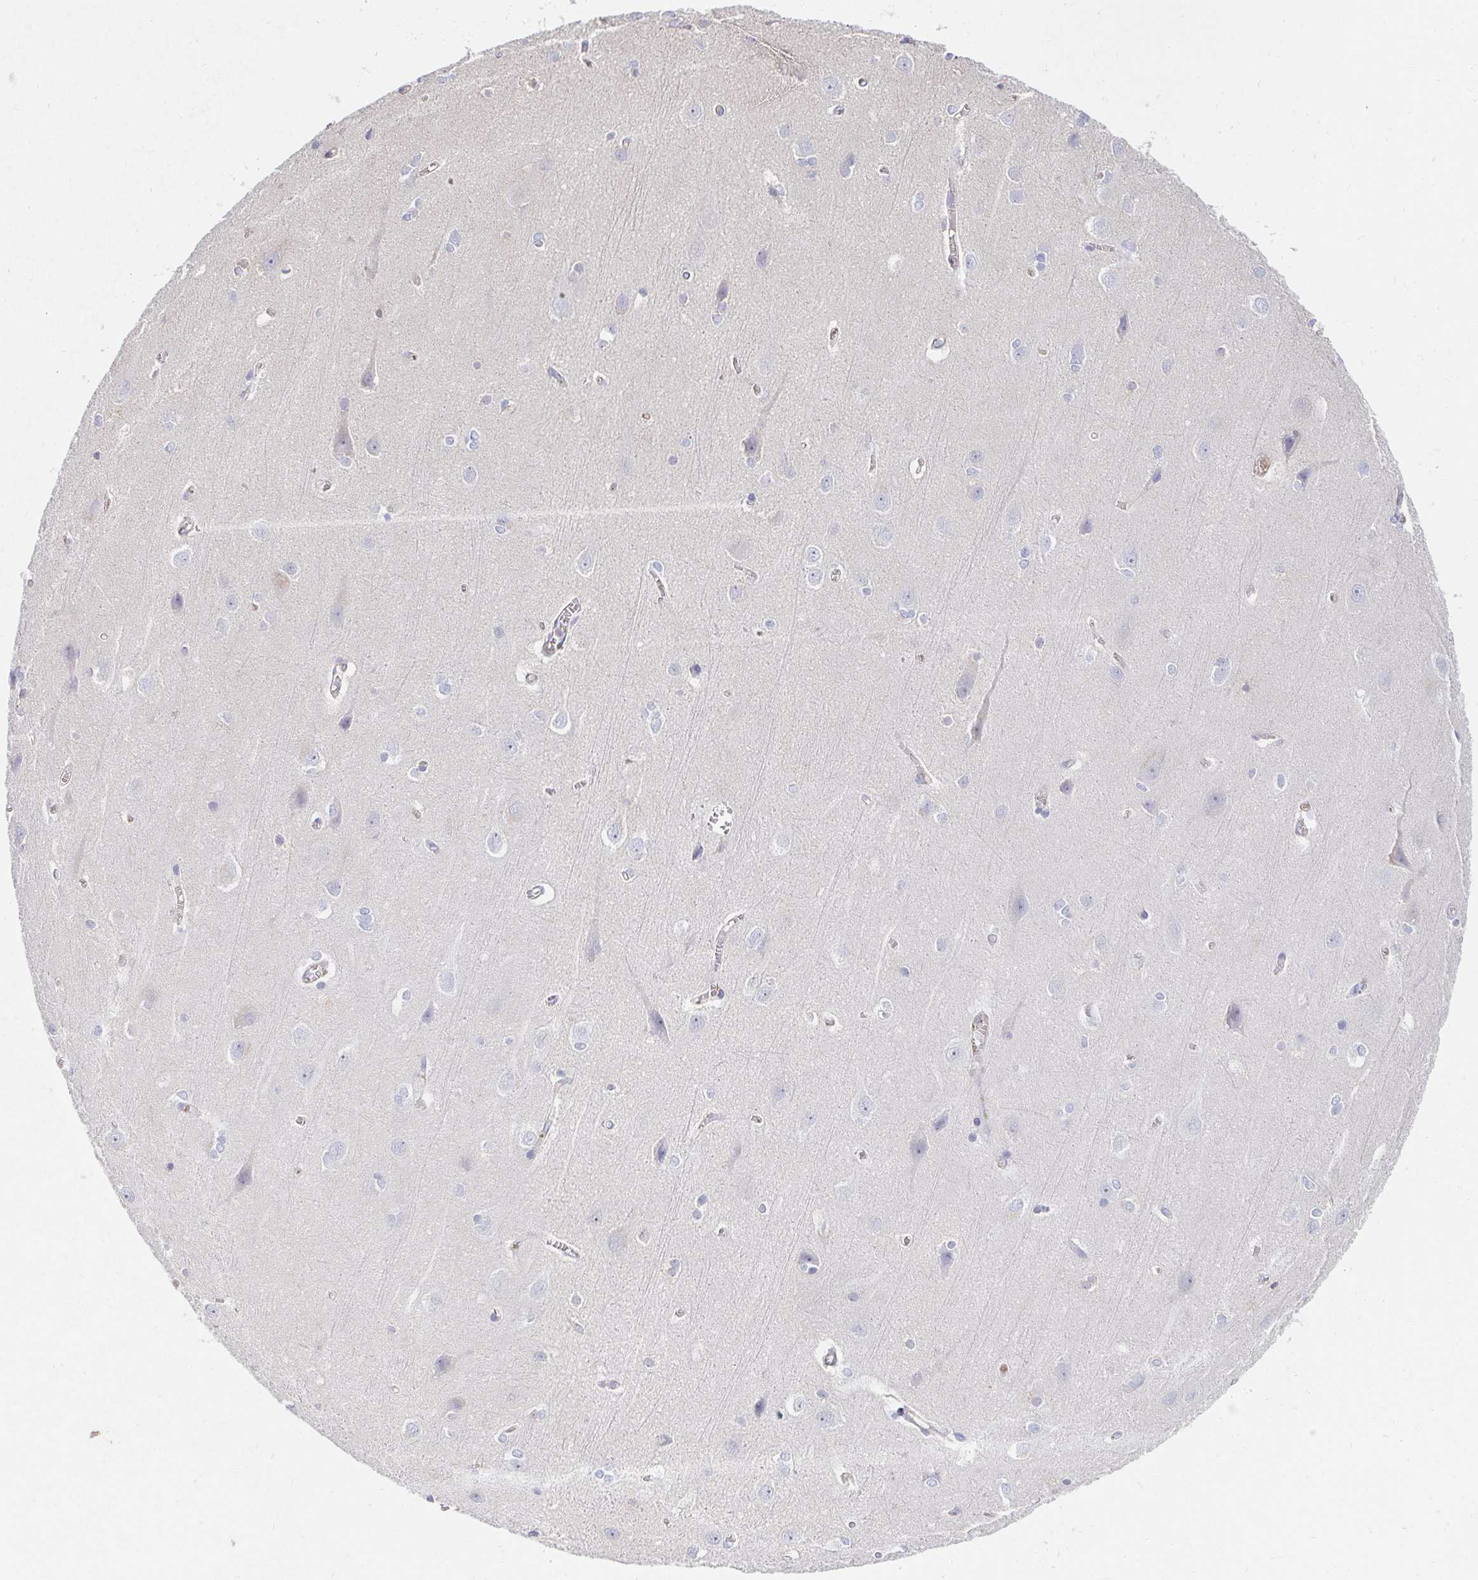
{"staining": {"intensity": "negative", "quantity": "none", "location": "none"}, "tissue": "cerebral cortex", "cell_type": "Endothelial cells", "image_type": "normal", "snomed": [{"axis": "morphology", "description": "Normal tissue, NOS"}, {"axis": "topography", "description": "Cerebral cortex"}], "caption": "DAB (3,3'-diaminobenzidine) immunohistochemical staining of unremarkable cerebral cortex displays no significant expression in endothelial cells. Nuclei are stained in blue.", "gene": "TSPAN19", "patient": {"sex": "male", "age": 37}}